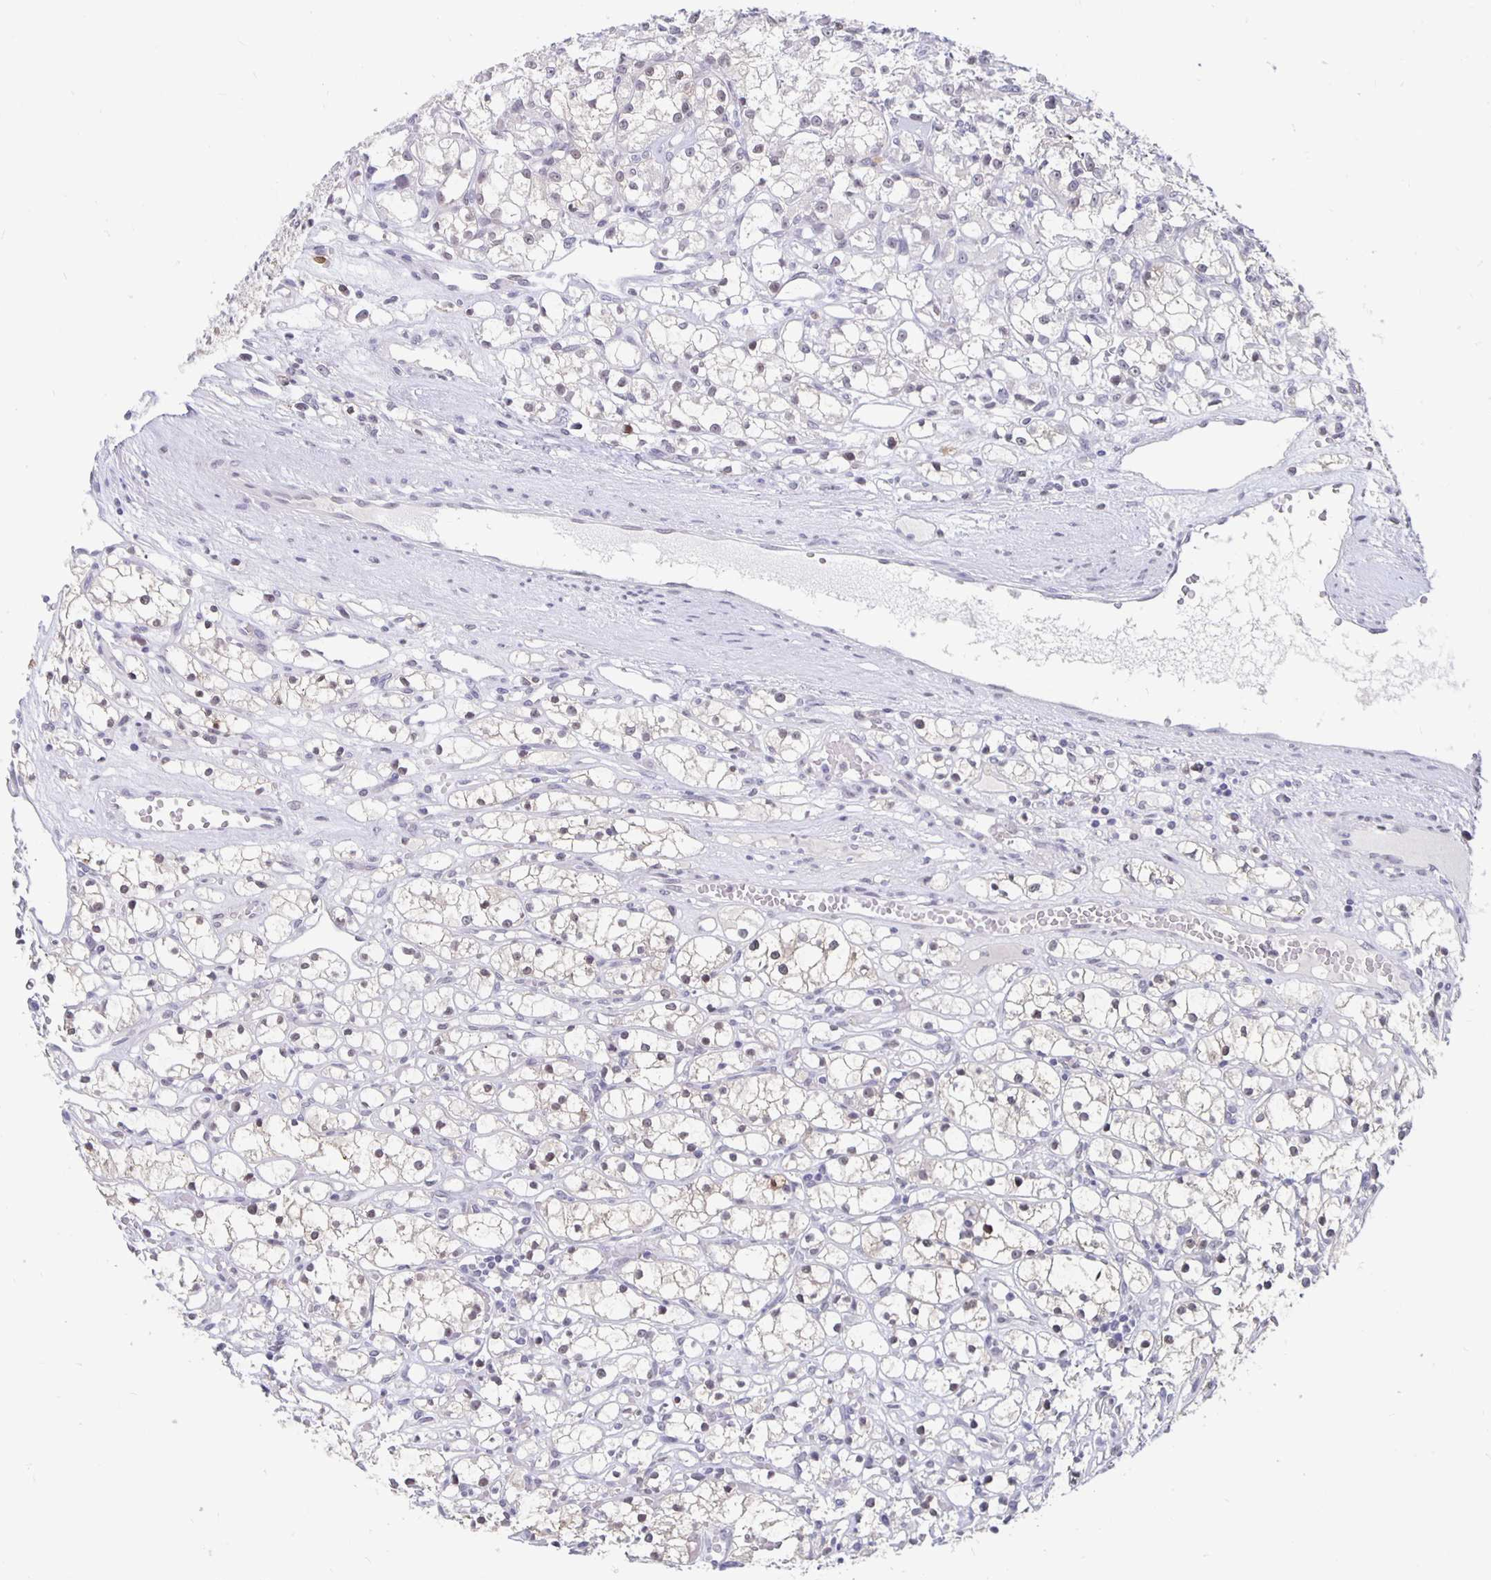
{"staining": {"intensity": "negative", "quantity": "none", "location": "none"}, "tissue": "renal cancer", "cell_type": "Tumor cells", "image_type": "cancer", "snomed": [{"axis": "morphology", "description": "Adenocarcinoma, NOS"}, {"axis": "topography", "description": "Kidney"}], "caption": "DAB (3,3'-diaminobenzidine) immunohistochemical staining of renal cancer (adenocarcinoma) demonstrates no significant positivity in tumor cells.", "gene": "ZNF691", "patient": {"sex": "female", "age": 59}}